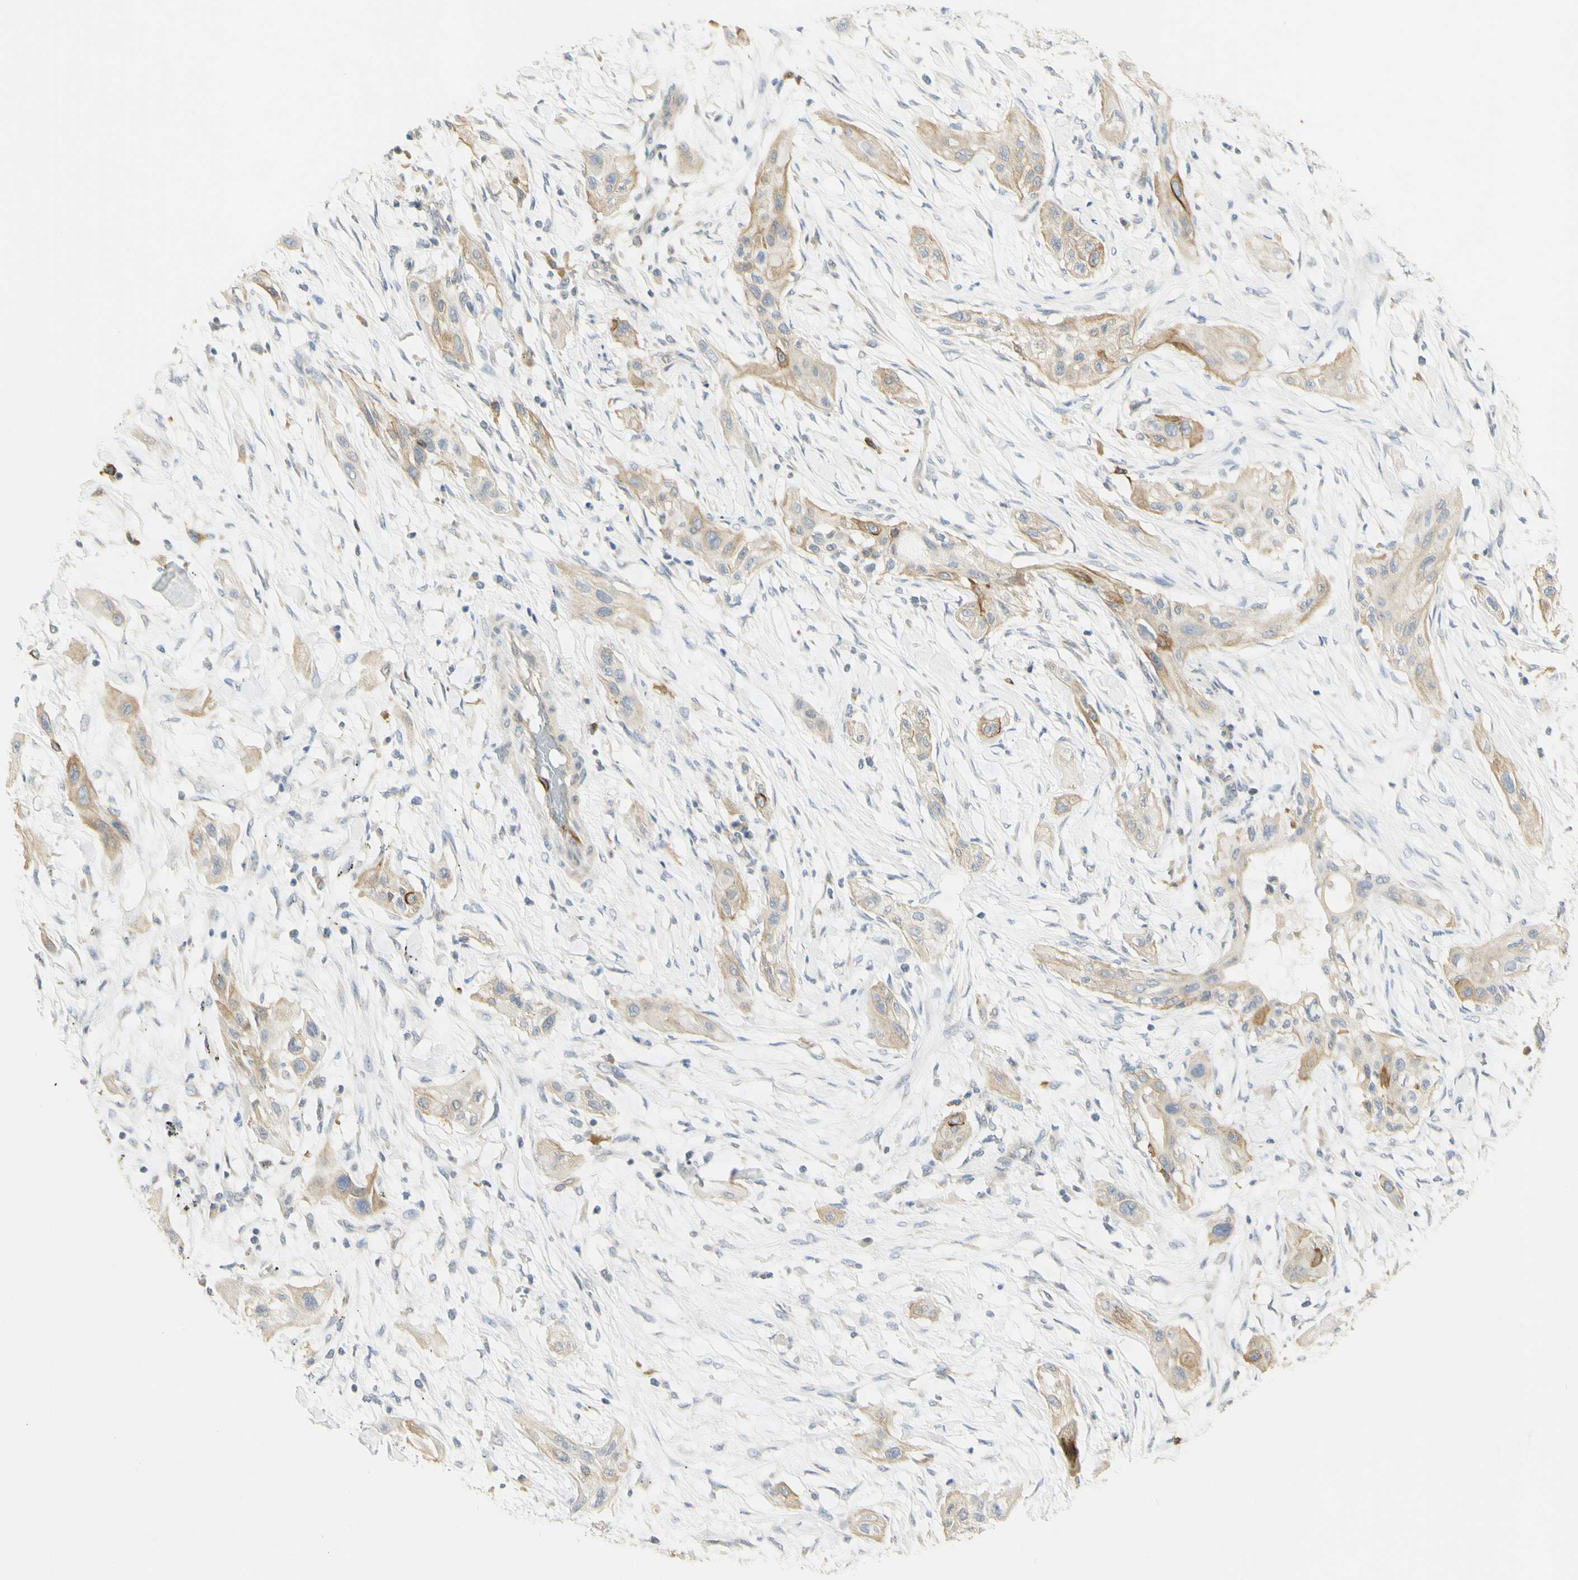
{"staining": {"intensity": "moderate", "quantity": ">75%", "location": "cytoplasmic/membranous"}, "tissue": "lung cancer", "cell_type": "Tumor cells", "image_type": "cancer", "snomed": [{"axis": "morphology", "description": "Squamous cell carcinoma, NOS"}, {"axis": "topography", "description": "Lung"}], "caption": "A high-resolution micrograph shows immunohistochemistry staining of lung cancer, which exhibits moderate cytoplasmic/membranous staining in about >75% of tumor cells.", "gene": "KIF11", "patient": {"sex": "female", "age": 47}}